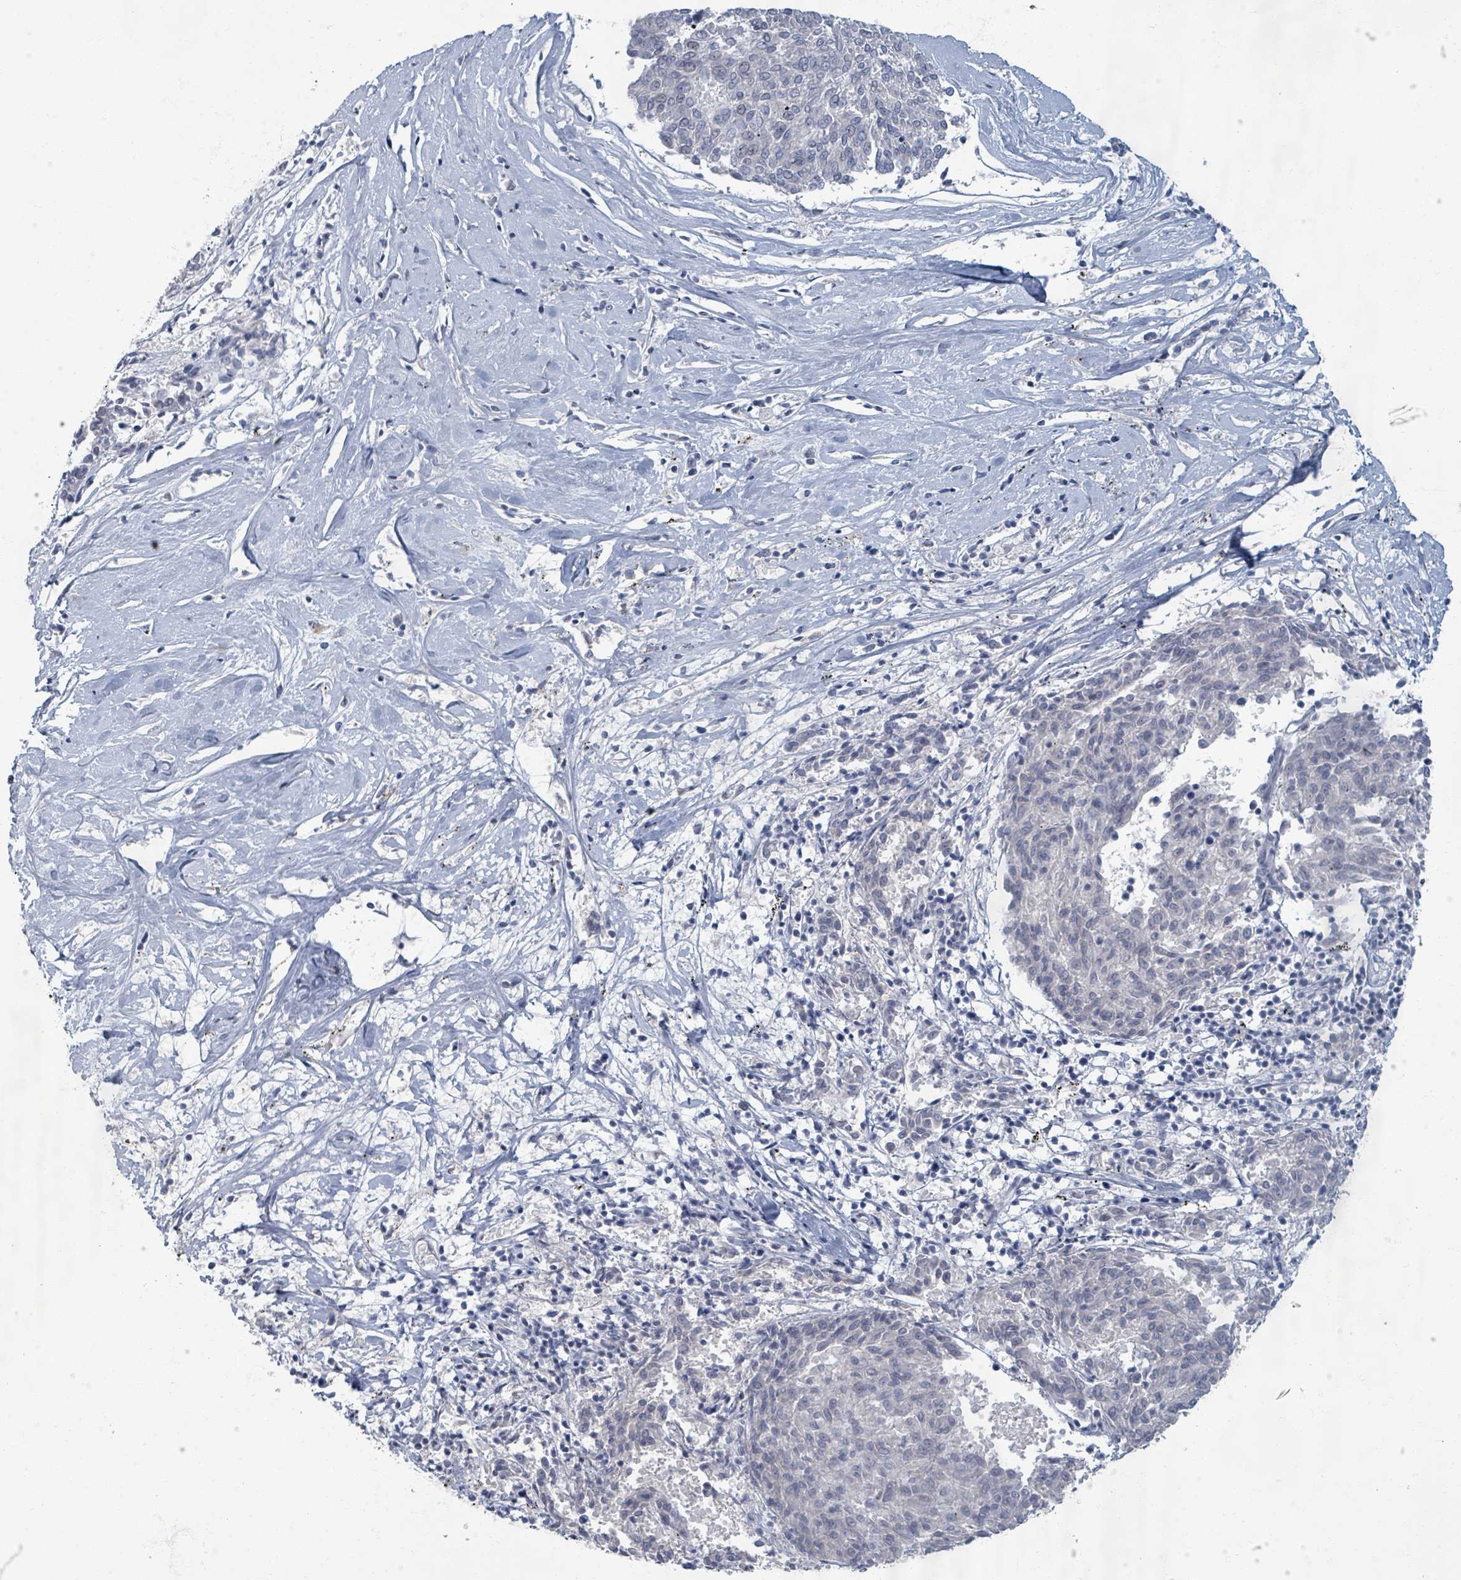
{"staining": {"intensity": "negative", "quantity": "none", "location": "none"}, "tissue": "melanoma", "cell_type": "Tumor cells", "image_type": "cancer", "snomed": [{"axis": "morphology", "description": "Malignant melanoma, NOS"}, {"axis": "topography", "description": "Skin"}], "caption": "Immunohistochemistry (IHC) histopathology image of neoplastic tissue: human melanoma stained with DAB reveals no significant protein positivity in tumor cells.", "gene": "WNT11", "patient": {"sex": "female", "age": 72}}